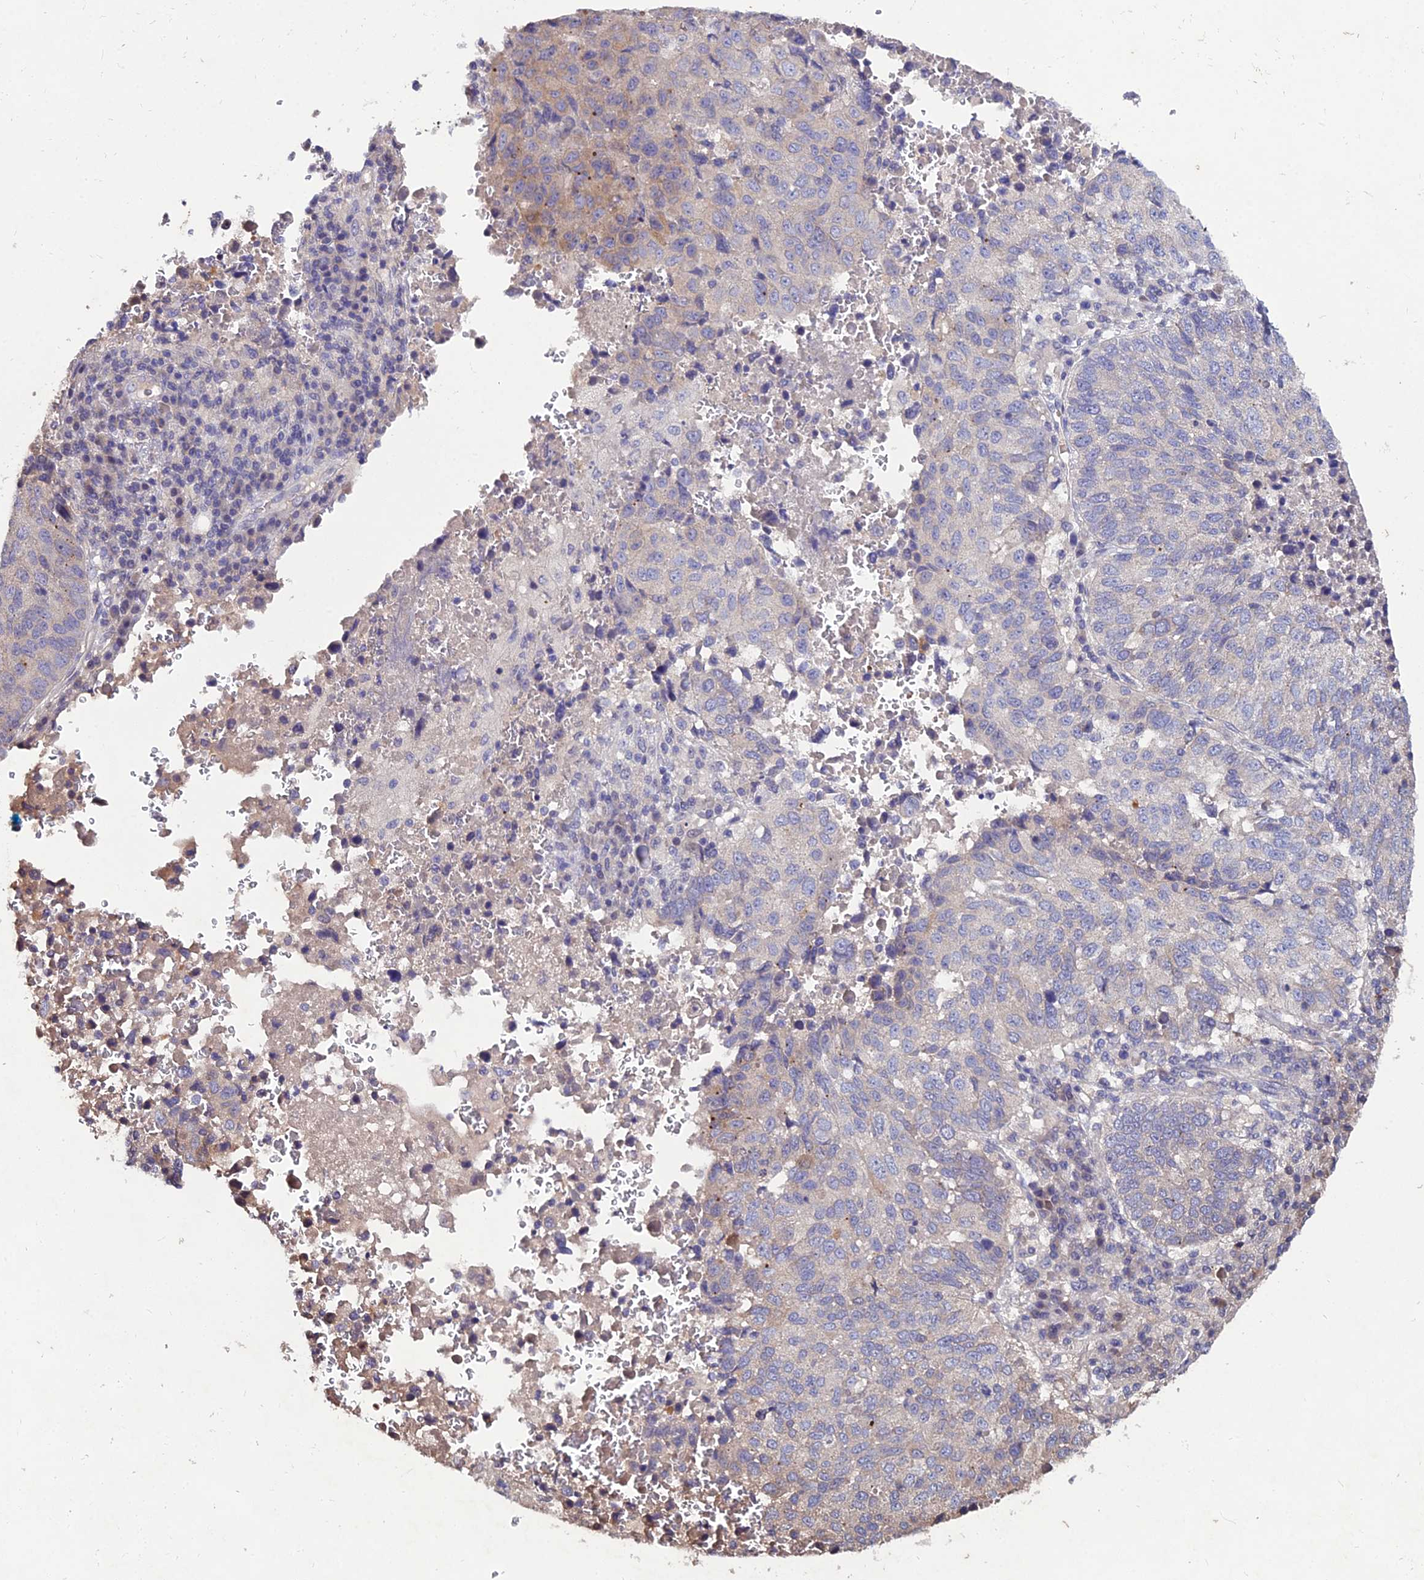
{"staining": {"intensity": "weak", "quantity": "<25%", "location": "cytoplasmic/membranous"}, "tissue": "lung cancer", "cell_type": "Tumor cells", "image_type": "cancer", "snomed": [{"axis": "morphology", "description": "Squamous cell carcinoma, NOS"}, {"axis": "topography", "description": "Lung"}], "caption": "There is no significant staining in tumor cells of squamous cell carcinoma (lung).", "gene": "LGALS7", "patient": {"sex": "male", "age": 73}}